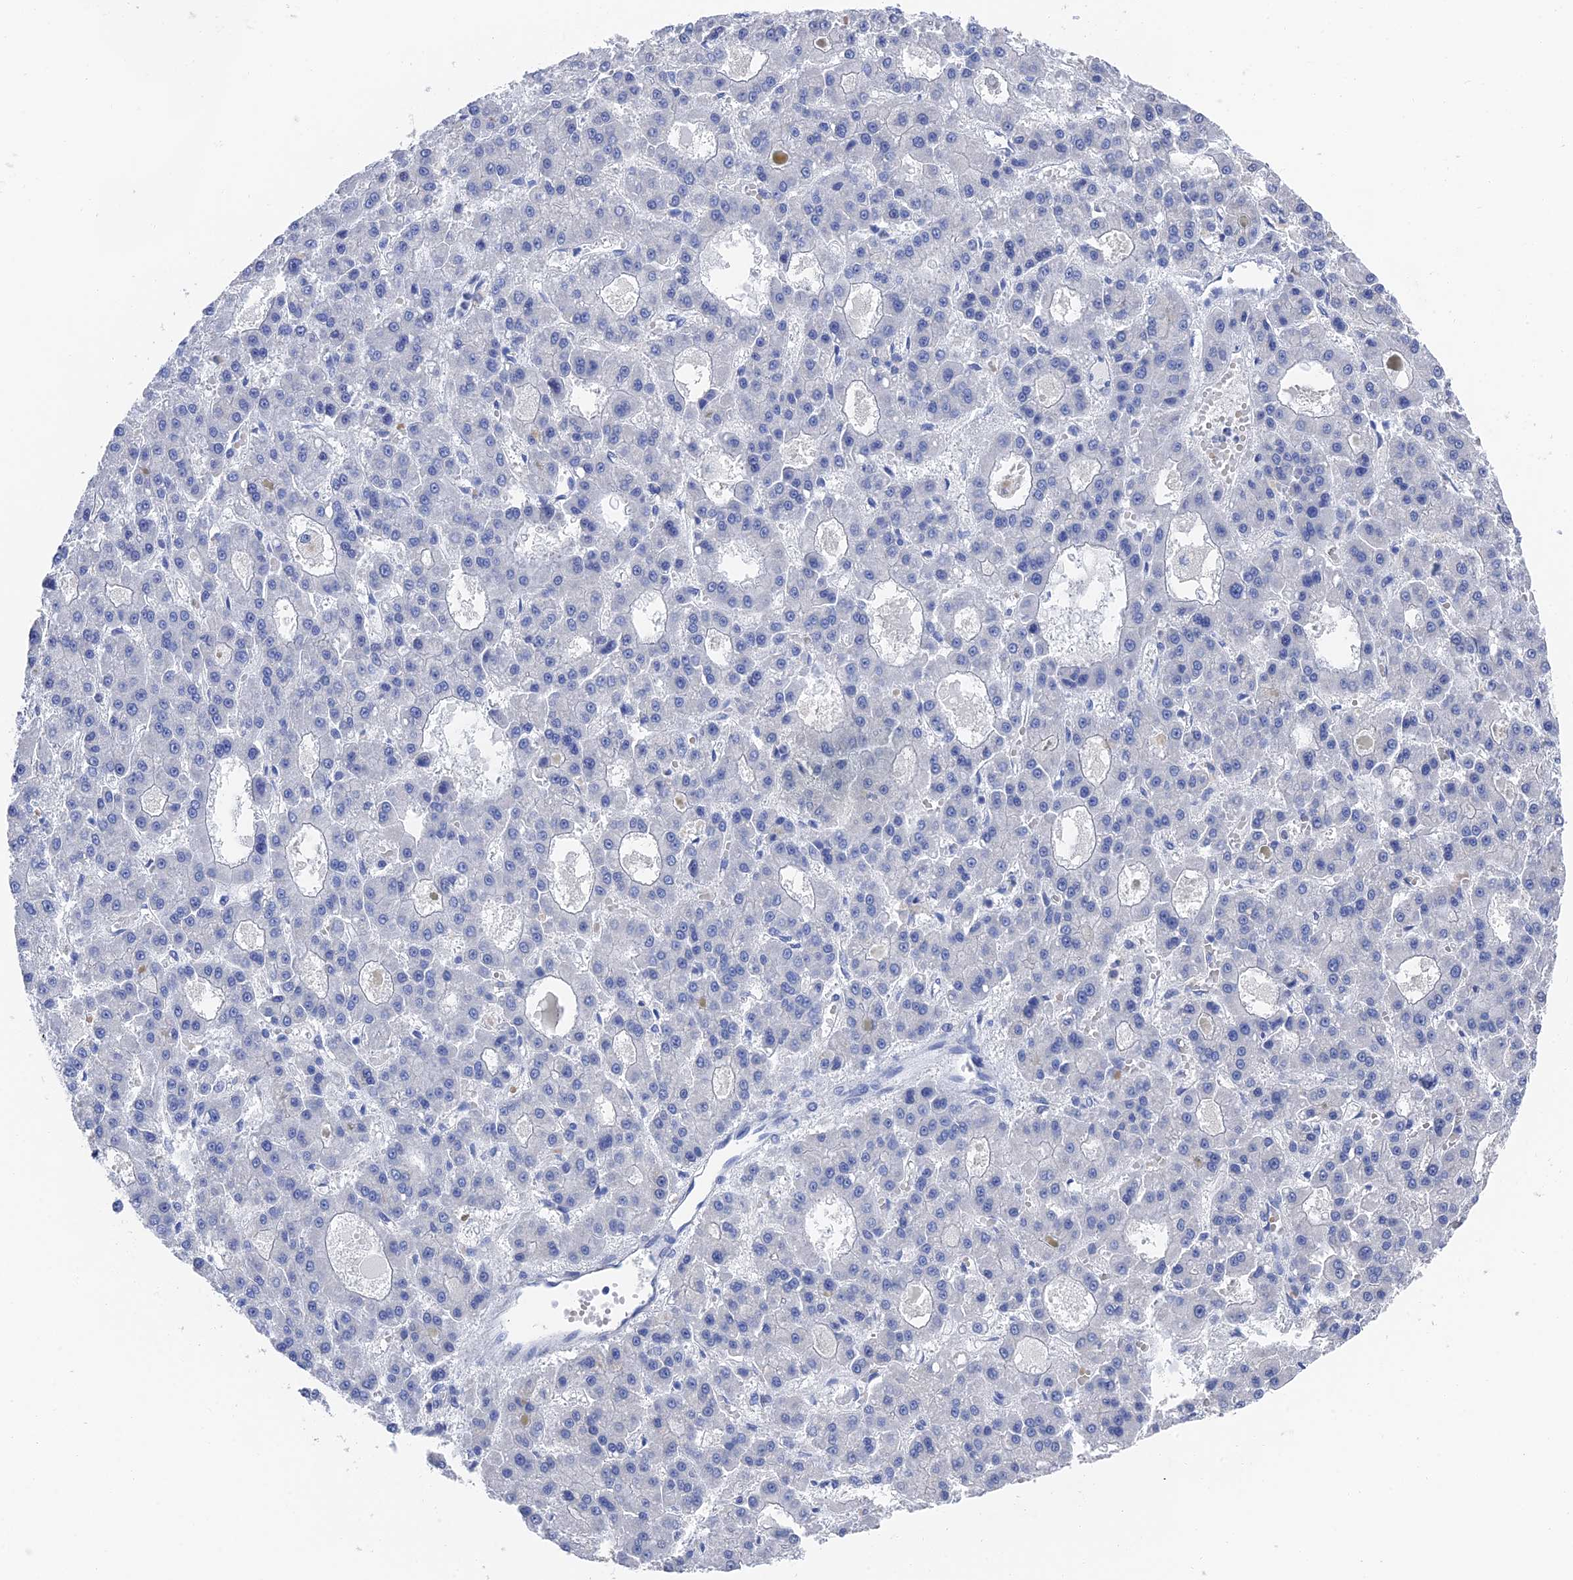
{"staining": {"intensity": "negative", "quantity": "none", "location": "none"}, "tissue": "liver cancer", "cell_type": "Tumor cells", "image_type": "cancer", "snomed": [{"axis": "morphology", "description": "Carcinoma, Hepatocellular, NOS"}, {"axis": "topography", "description": "Liver"}], "caption": "Hepatocellular carcinoma (liver) was stained to show a protein in brown. There is no significant staining in tumor cells.", "gene": "GFAP", "patient": {"sex": "male", "age": 70}}